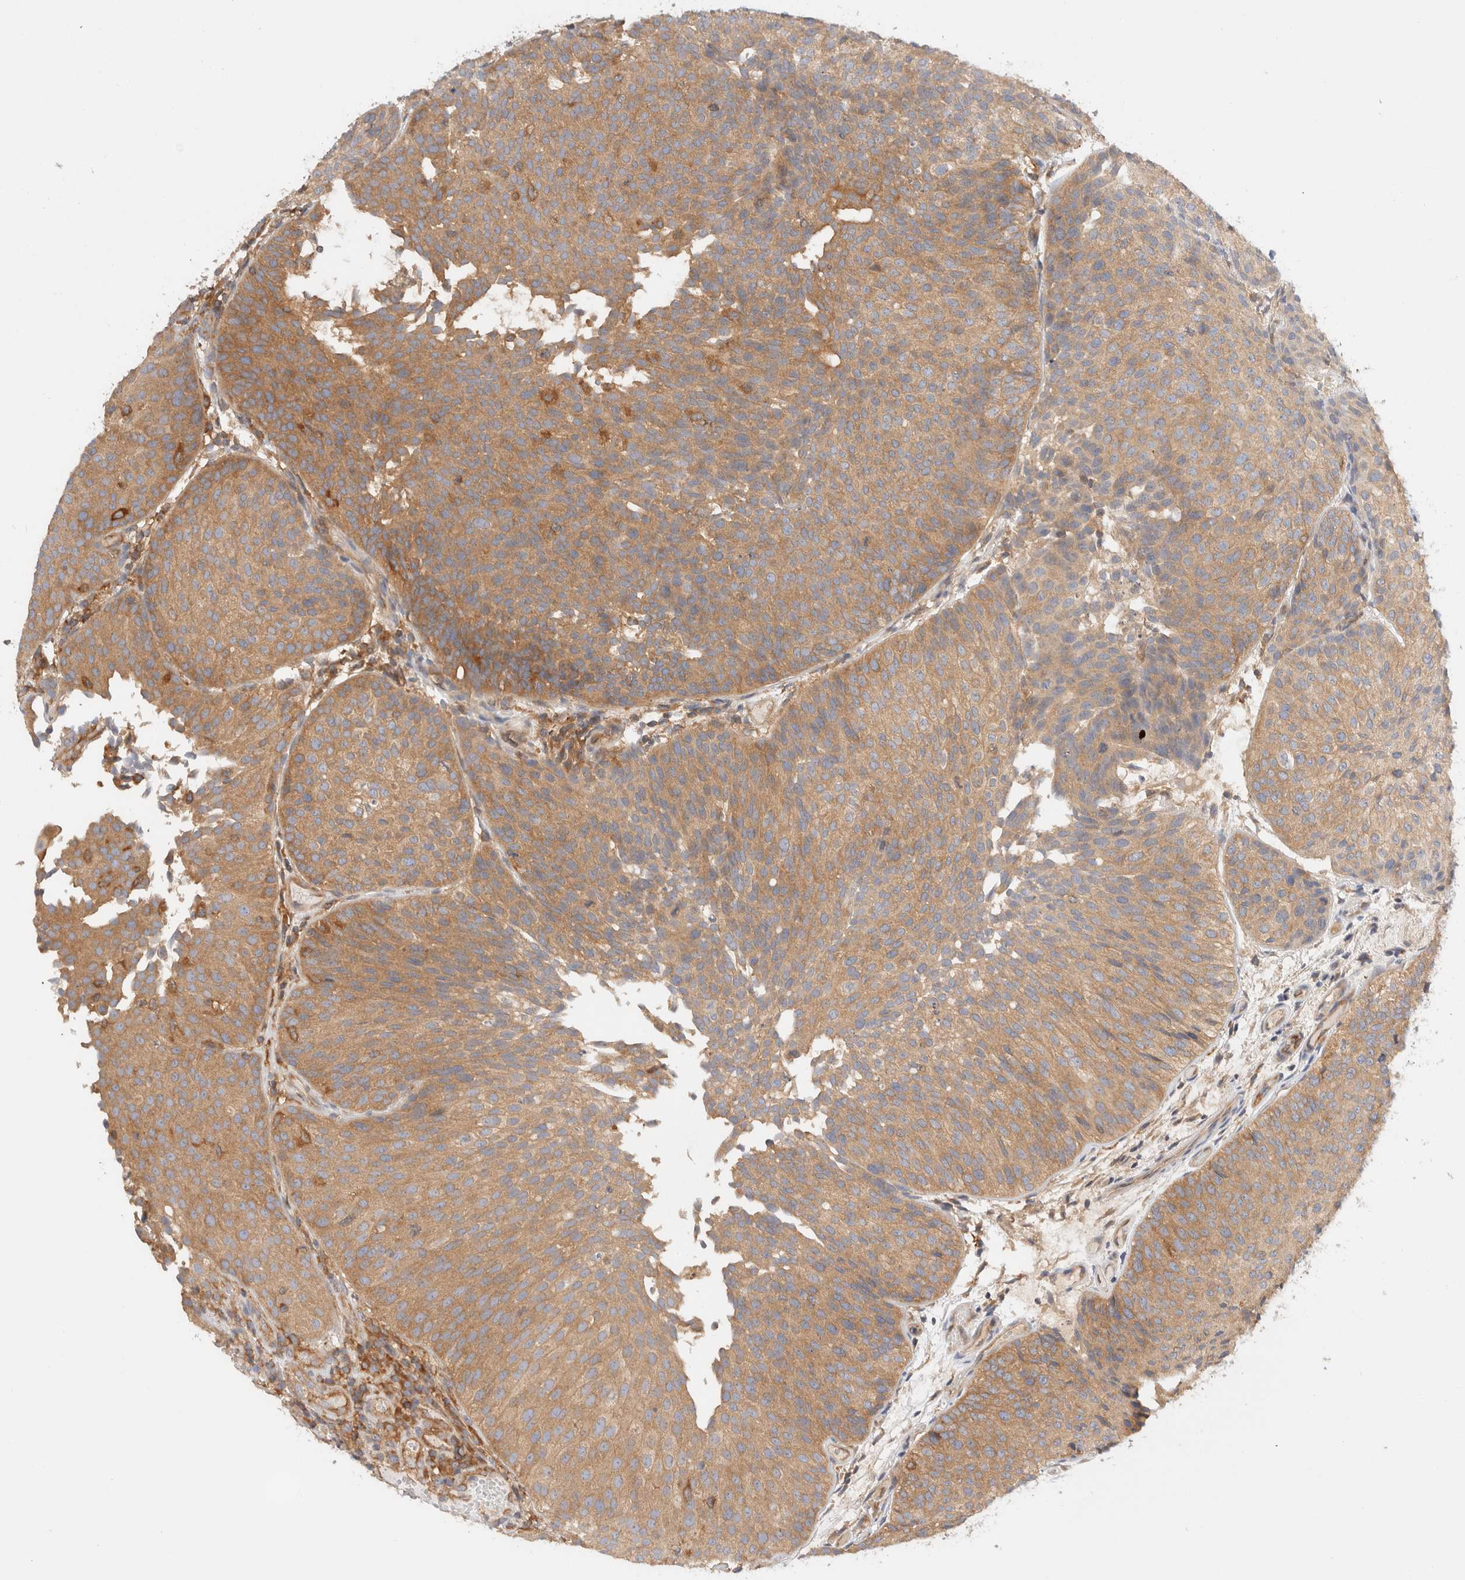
{"staining": {"intensity": "moderate", "quantity": ">75%", "location": "cytoplasmic/membranous"}, "tissue": "urothelial cancer", "cell_type": "Tumor cells", "image_type": "cancer", "snomed": [{"axis": "morphology", "description": "Urothelial carcinoma, Low grade"}, {"axis": "topography", "description": "Urinary bladder"}], "caption": "Moderate cytoplasmic/membranous expression is present in approximately >75% of tumor cells in low-grade urothelial carcinoma. Immunohistochemistry (ihc) stains the protein in brown and the nuclei are stained blue.", "gene": "RABEP1", "patient": {"sex": "male", "age": 86}}